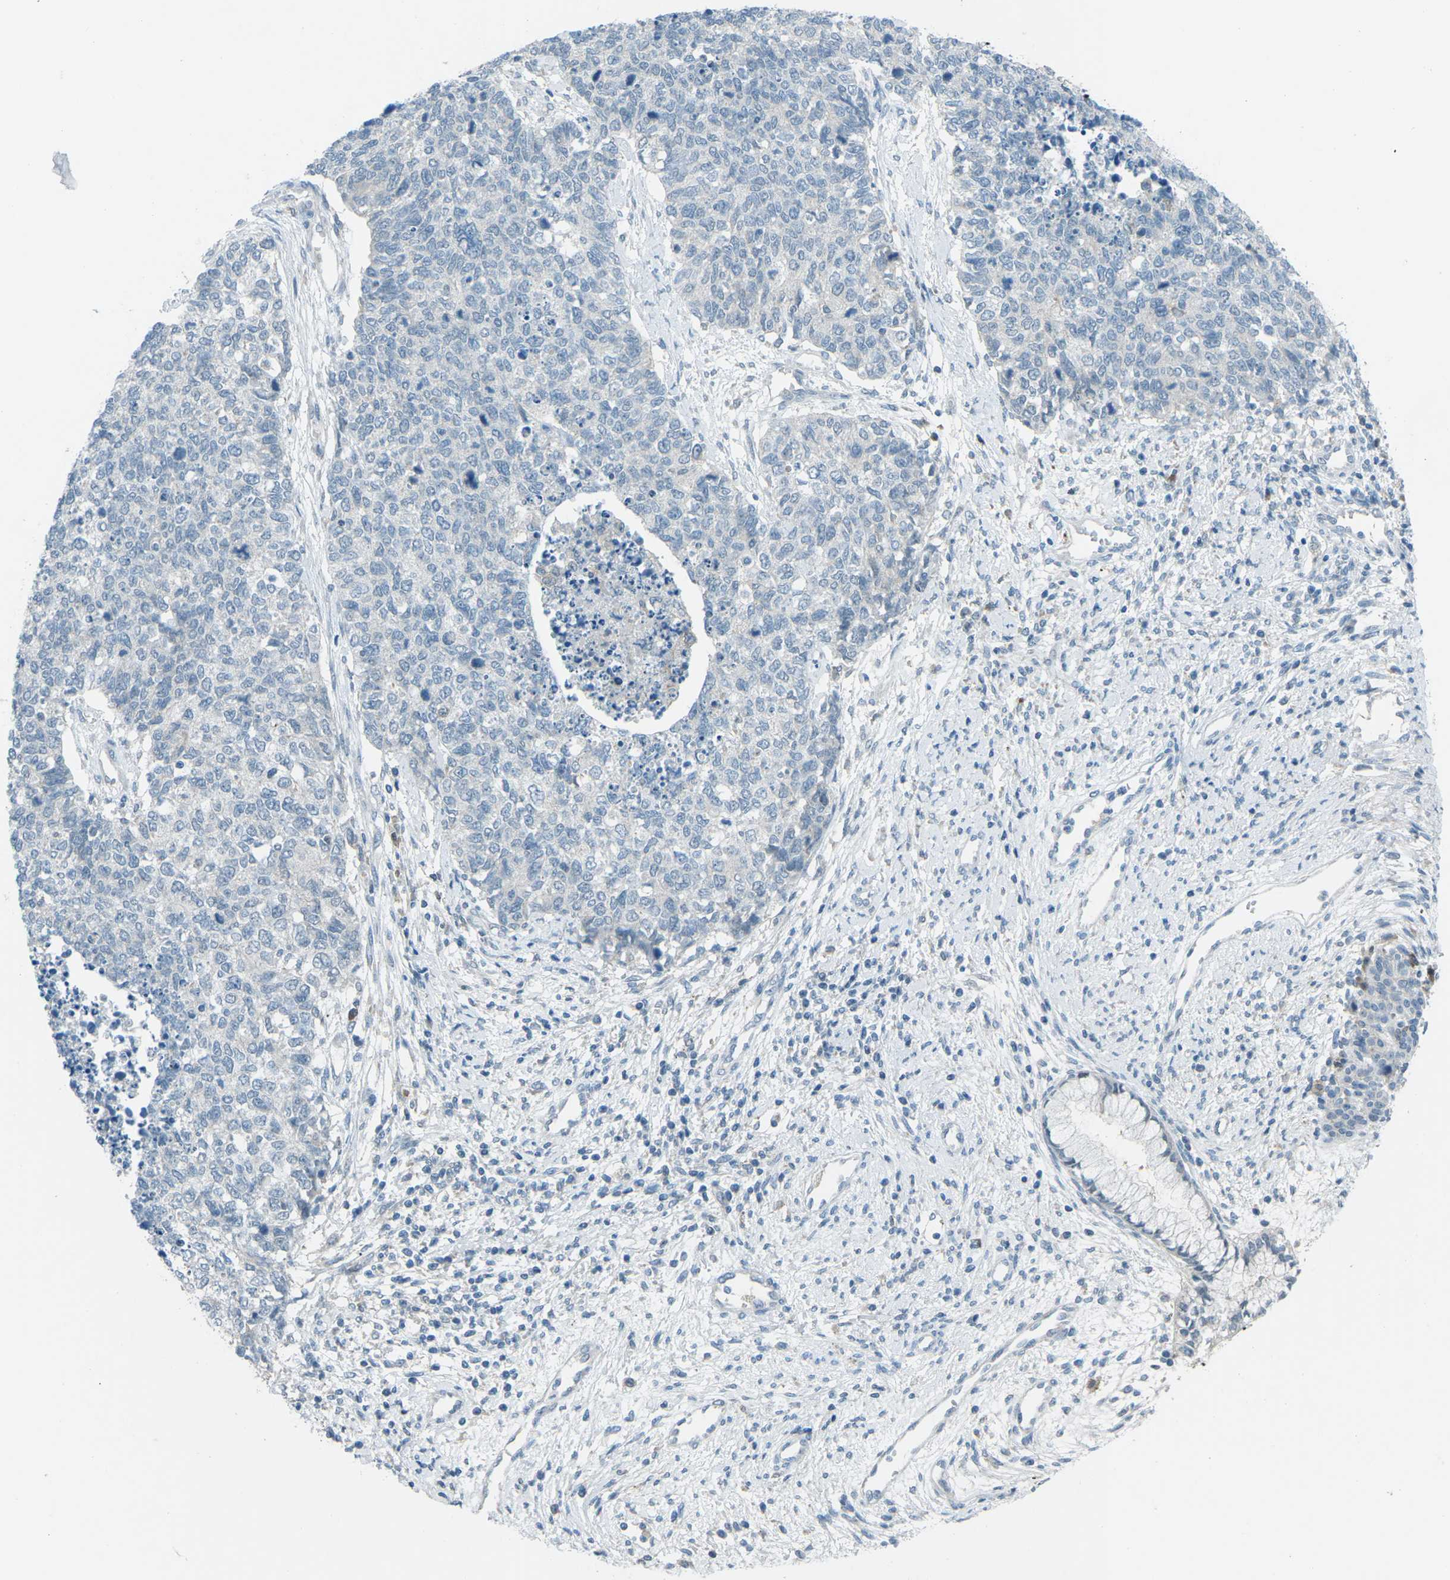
{"staining": {"intensity": "negative", "quantity": "none", "location": "none"}, "tissue": "cervical cancer", "cell_type": "Tumor cells", "image_type": "cancer", "snomed": [{"axis": "morphology", "description": "Squamous cell carcinoma, NOS"}, {"axis": "topography", "description": "Cervix"}], "caption": "Tumor cells show no significant protein expression in cervical squamous cell carcinoma.", "gene": "PRKCA", "patient": {"sex": "female", "age": 63}}